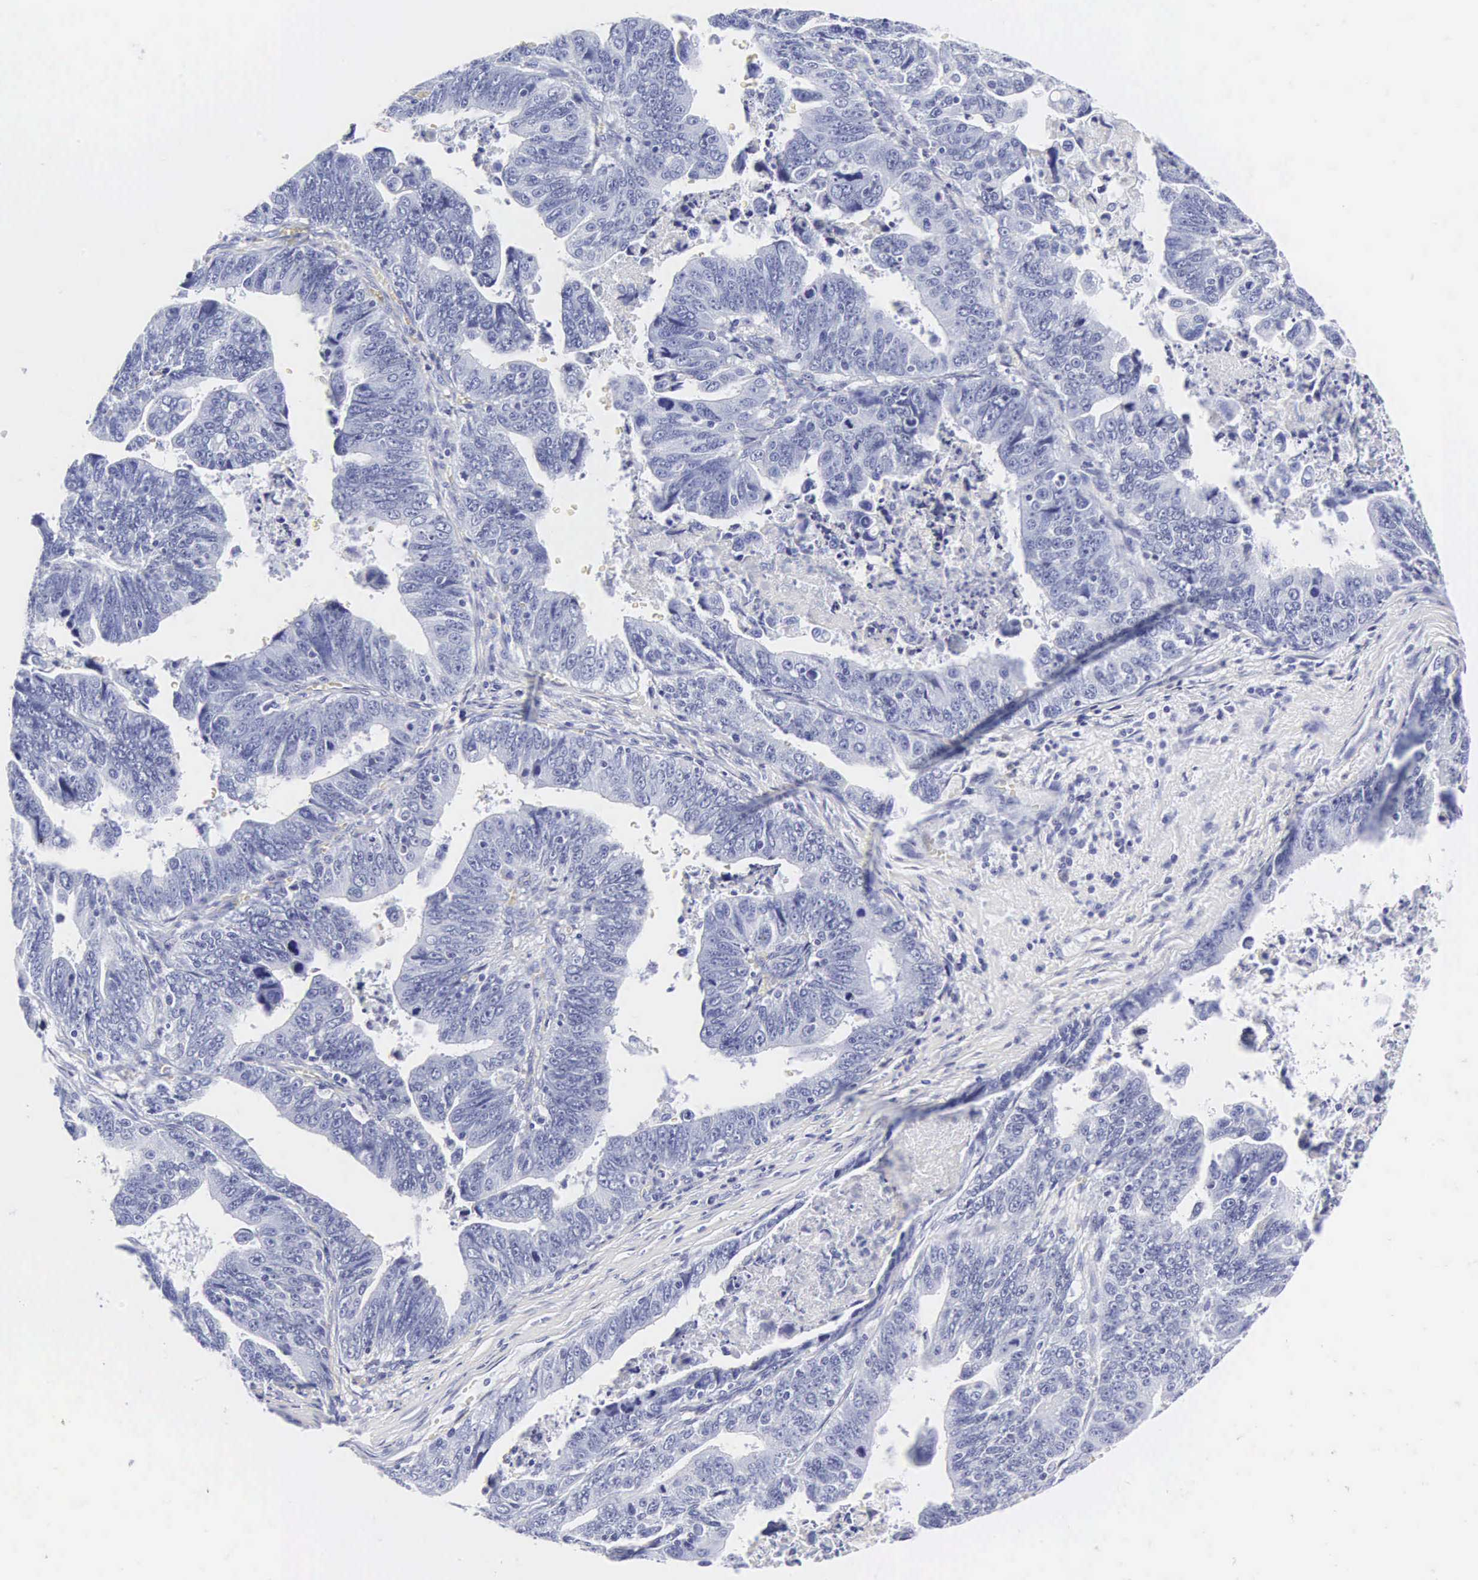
{"staining": {"intensity": "negative", "quantity": "none", "location": "none"}, "tissue": "stomach cancer", "cell_type": "Tumor cells", "image_type": "cancer", "snomed": [{"axis": "morphology", "description": "Adenocarcinoma, NOS"}, {"axis": "topography", "description": "Stomach, upper"}], "caption": "Stomach adenocarcinoma was stained to show a protein in brown. There is no significant expression in tumor cells.", "gene": "INS", "patient": {"sex": "female", "age": 50}}